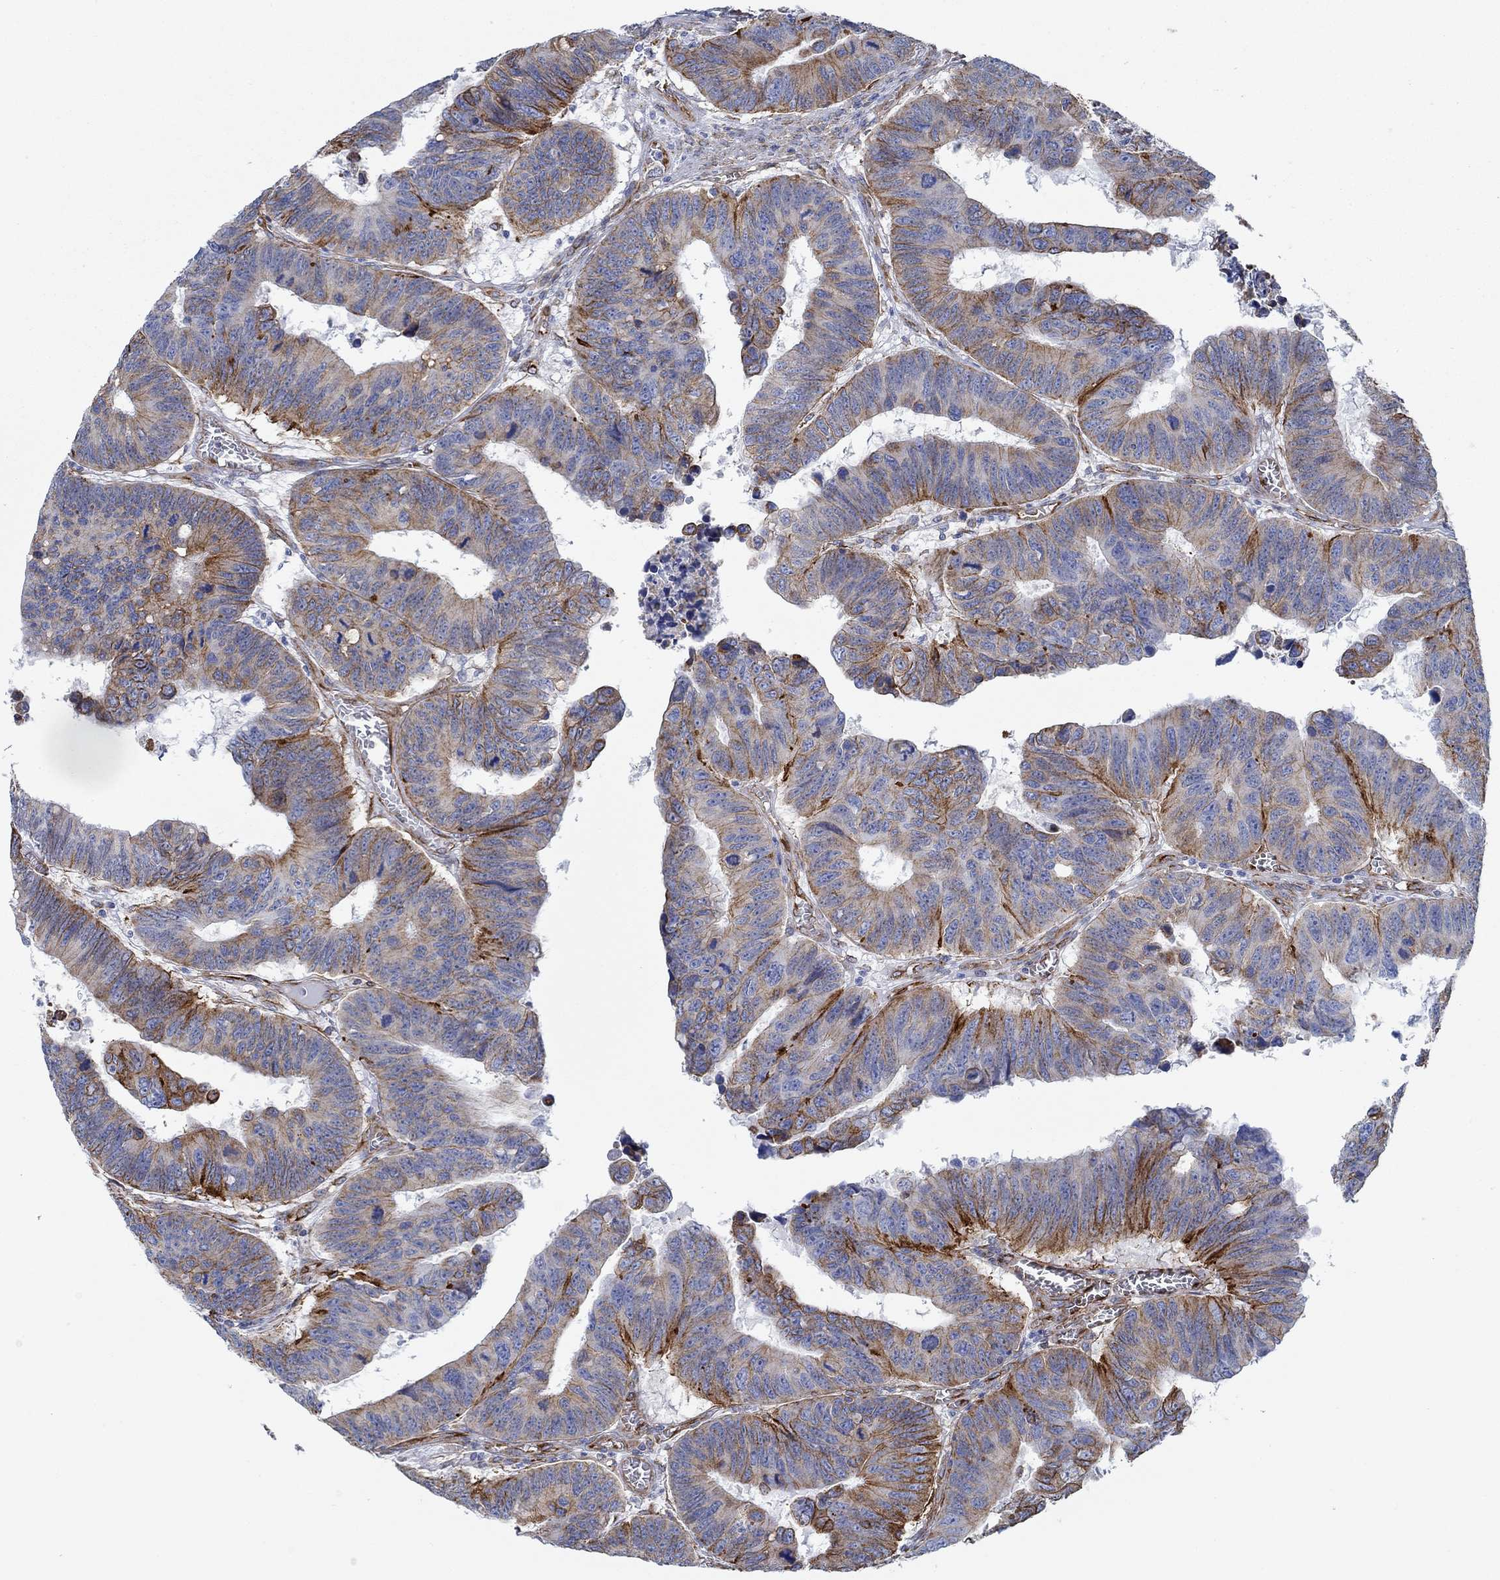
{"staining": {"intensity": "strong", "quantity": "<25%", "location": "cytoplasmic/membranous"}, "tissue": "colorectal cancer", "cell_type": "Tumor cells", "image_type": "cancer", "snomed": [{"axis": "morphology", "description": "Adenocarcinoma, NOS"}, {"axis": "topography", "description": "Appendix"}, {"axis": "topography", "description": "Colon"}, {"axis": "topography", "description": "Cecum"}, {"axis": "topography", "description": "Colon asc"}], "caption": "DAB immunohistochemical staining of human adenocarcinoma (colorectal) displays strong cytoplasmic/membranous protein staining in about <25% of tumor cells.", "gene": "STC2", "patient": {"sex": "female", "age": 85}}